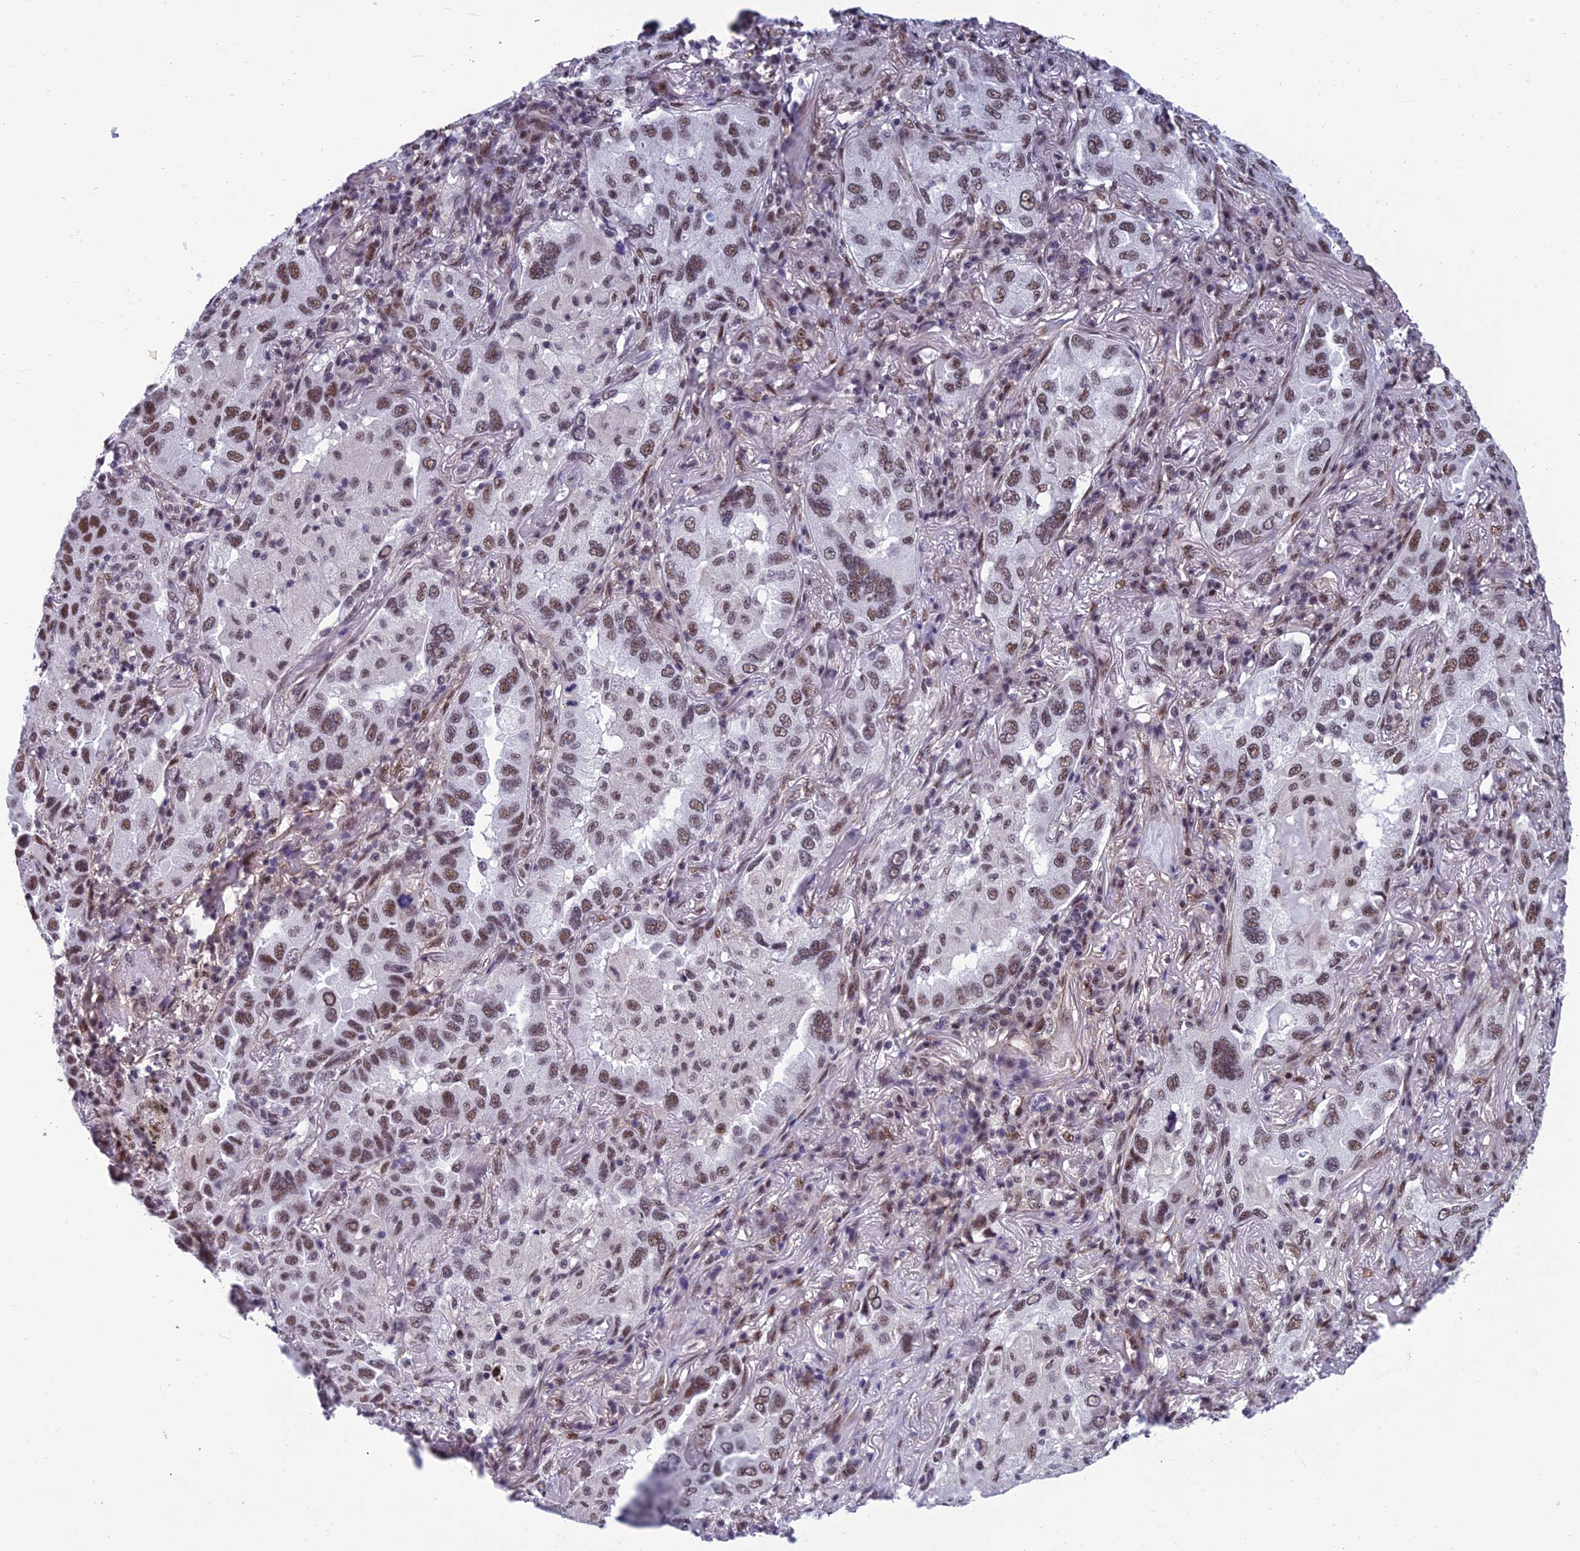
{"staining": {"intensity": "moderate", "quantity": ">75%", "location": "nuclear"}, "tissue": "lung cancer", "cell_type": "Tumor cells", "image_type": "cancer", "snomed": [{"axis": "morphology", "description": "Adenocarcinoma, NOS"}, {"axis": "topography", "description": "Lung"}], "caption": "Lung adenocarcinoma stained with DAB IHC demonstrates medium levels of moderate nuclear staining in about >75% of tumor cells.", "gene": "RSRC1", "patient": {"sex": "female", "age": 69}}